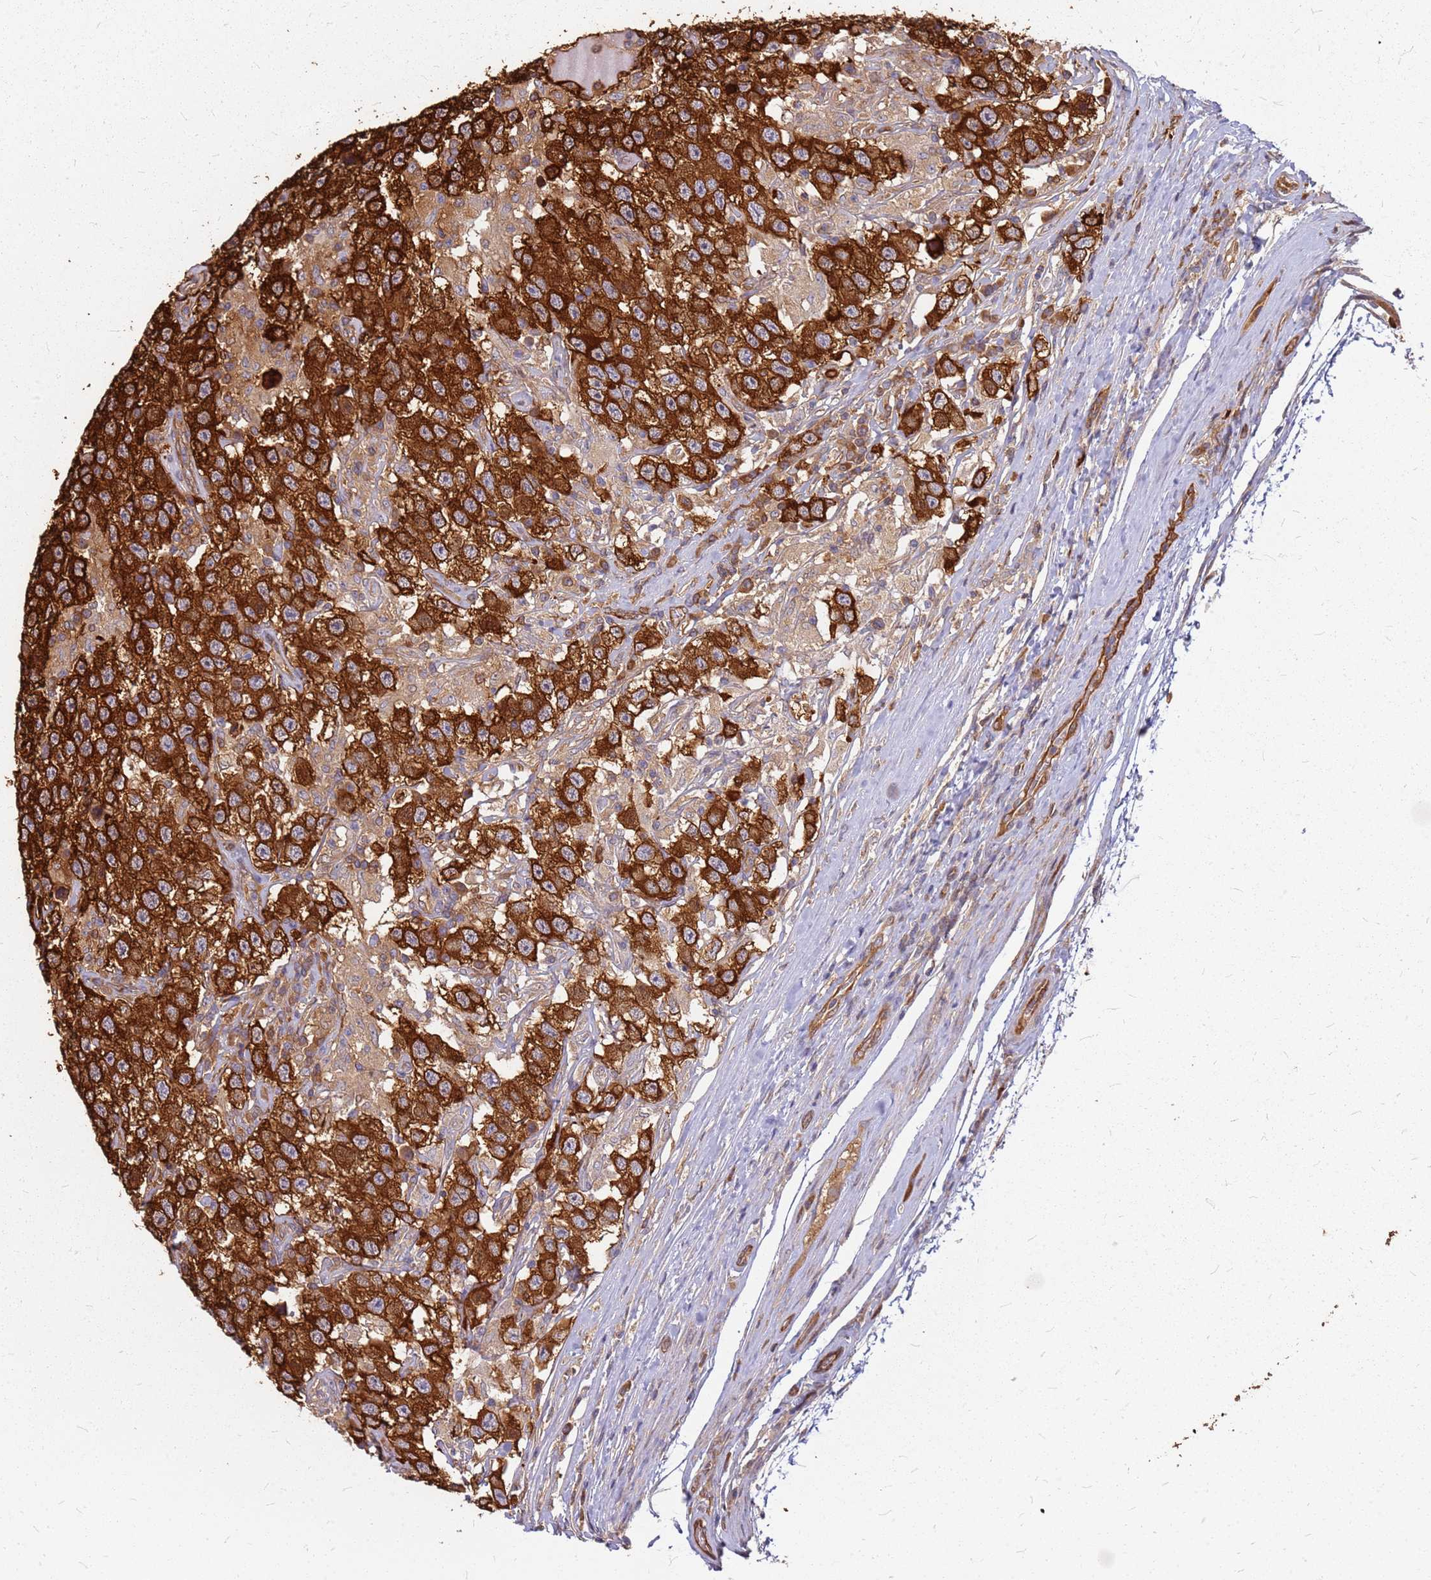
{"staining": {"intensity": "strong", "quantity": ">75%", "location": "cytoplasmic/membranous"}, "tissue": "testis cancer", "cell_type": "Tumor cells", "image_type": "cancer", "snomed": [{"axis": "morphology", "description": "Seminoma, NOS"}, {"axis": "topography", "description": "Testis"}], "caption": "DAB (3,3'-diaminobenzidine) immunohistochemical staining of testis seminoma displays strong cytoplasmic/membranous protein positivity in about >75% of tumor cells.", "gene": "HDX", "patient": {"sex": "male", "age": 41}}